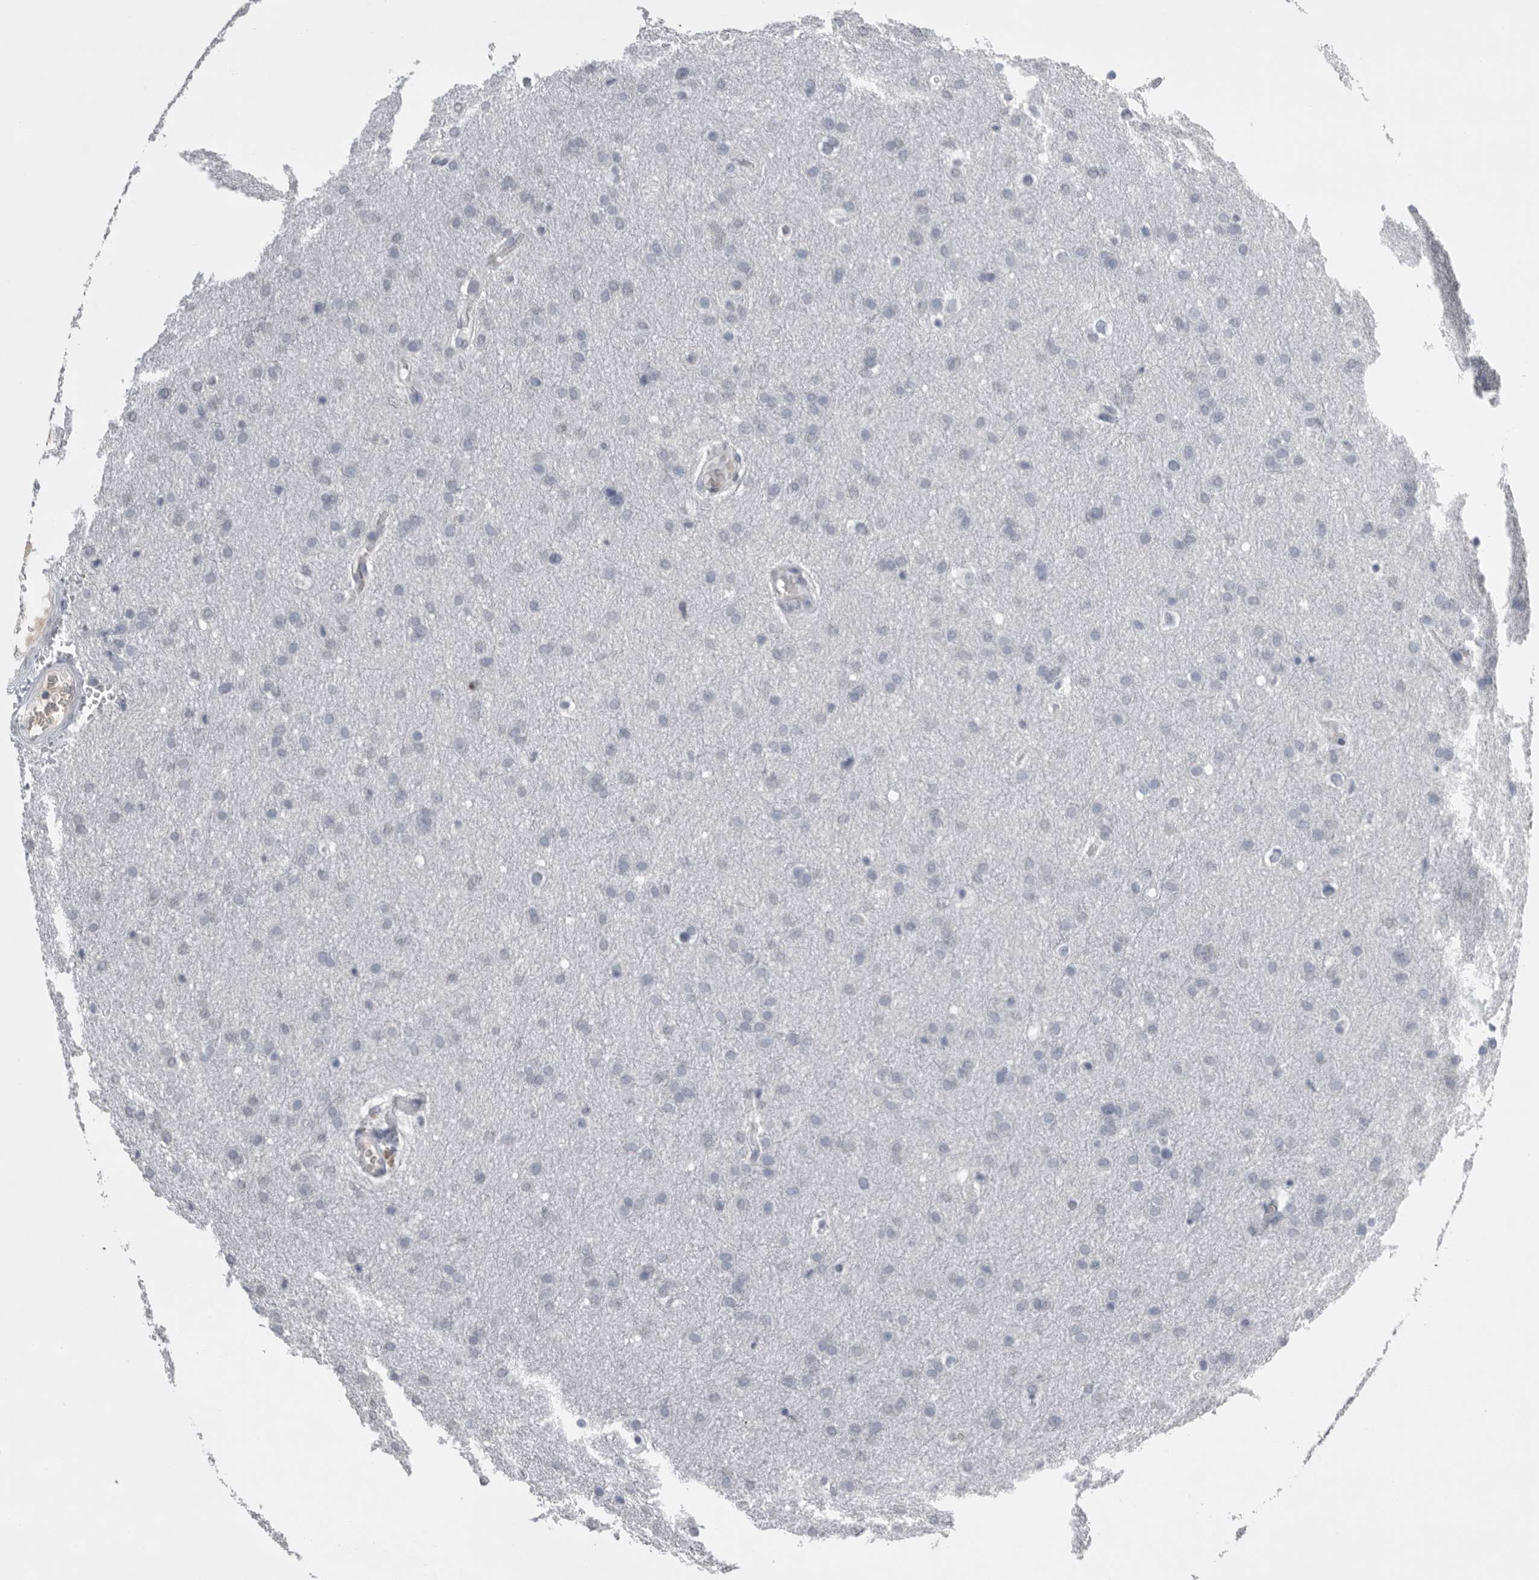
{"staining": {"intensity": "negative", "quantity": "none", "location": "none"}, "tissue": "glioma", "cell_type": "Tumor cells", "image_type": "cancer", "snomed": [{"axis": "morphology", "description": "Glioma, malignant, Low grade"}, {"axis": "topography", "description": "Brain"}], "caption": "Histopathology image shows no protein positivity in tumor cells of glioma tissue. Brightfield microscopy of immunohistochemistry (IHC) stained with DAB (brown) and hematoxylin (blue), captured at high magnification.", "gene": "GNLY", "patient": {"sex": "female", "age": 37}}